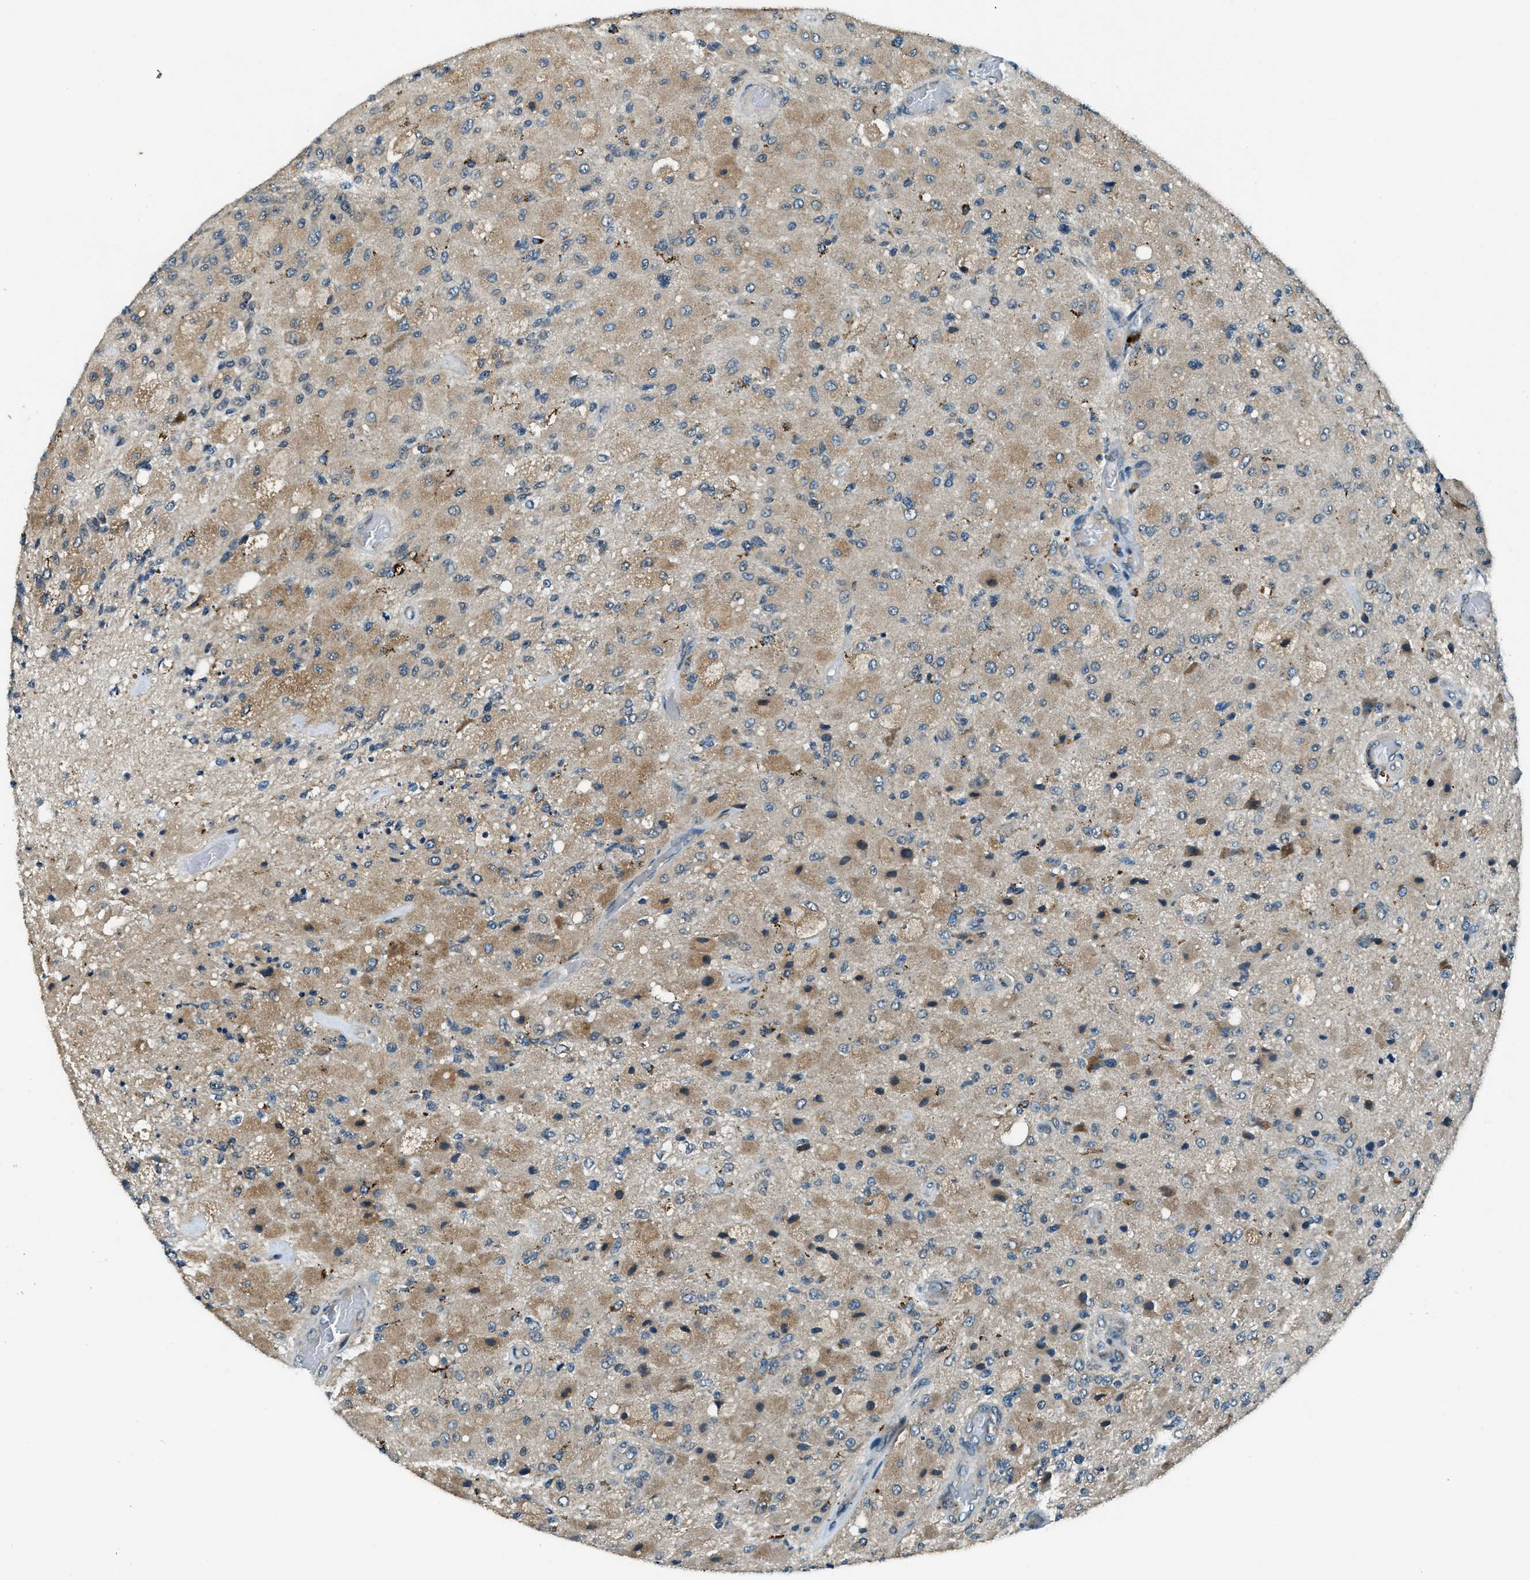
{"staining": {"intensity": "moderate", "quantity": "25%-75%", "location": "cytoplasmic/membranous"}, "tissue": "glioma", "cell_type": "Tumor cells", "image_type": "cancer", "snomed": [{"axis": "morphology", "description": "Normal tissue, NOS"}, {"axis": "morphology", "description": "Glioma, malignant, High grade"}, {"axis": "topography", "description": "Cerebral cortex"}], "caption": "High-grade glioma (malignant) was stained to show a protein in brown. There is medium levels of moderate cytoplasmic/membranous staining in approximately 25%-75% of tumor cells.", "gene": "GINM1", "patient": {"sex": "male", "age": 77}}